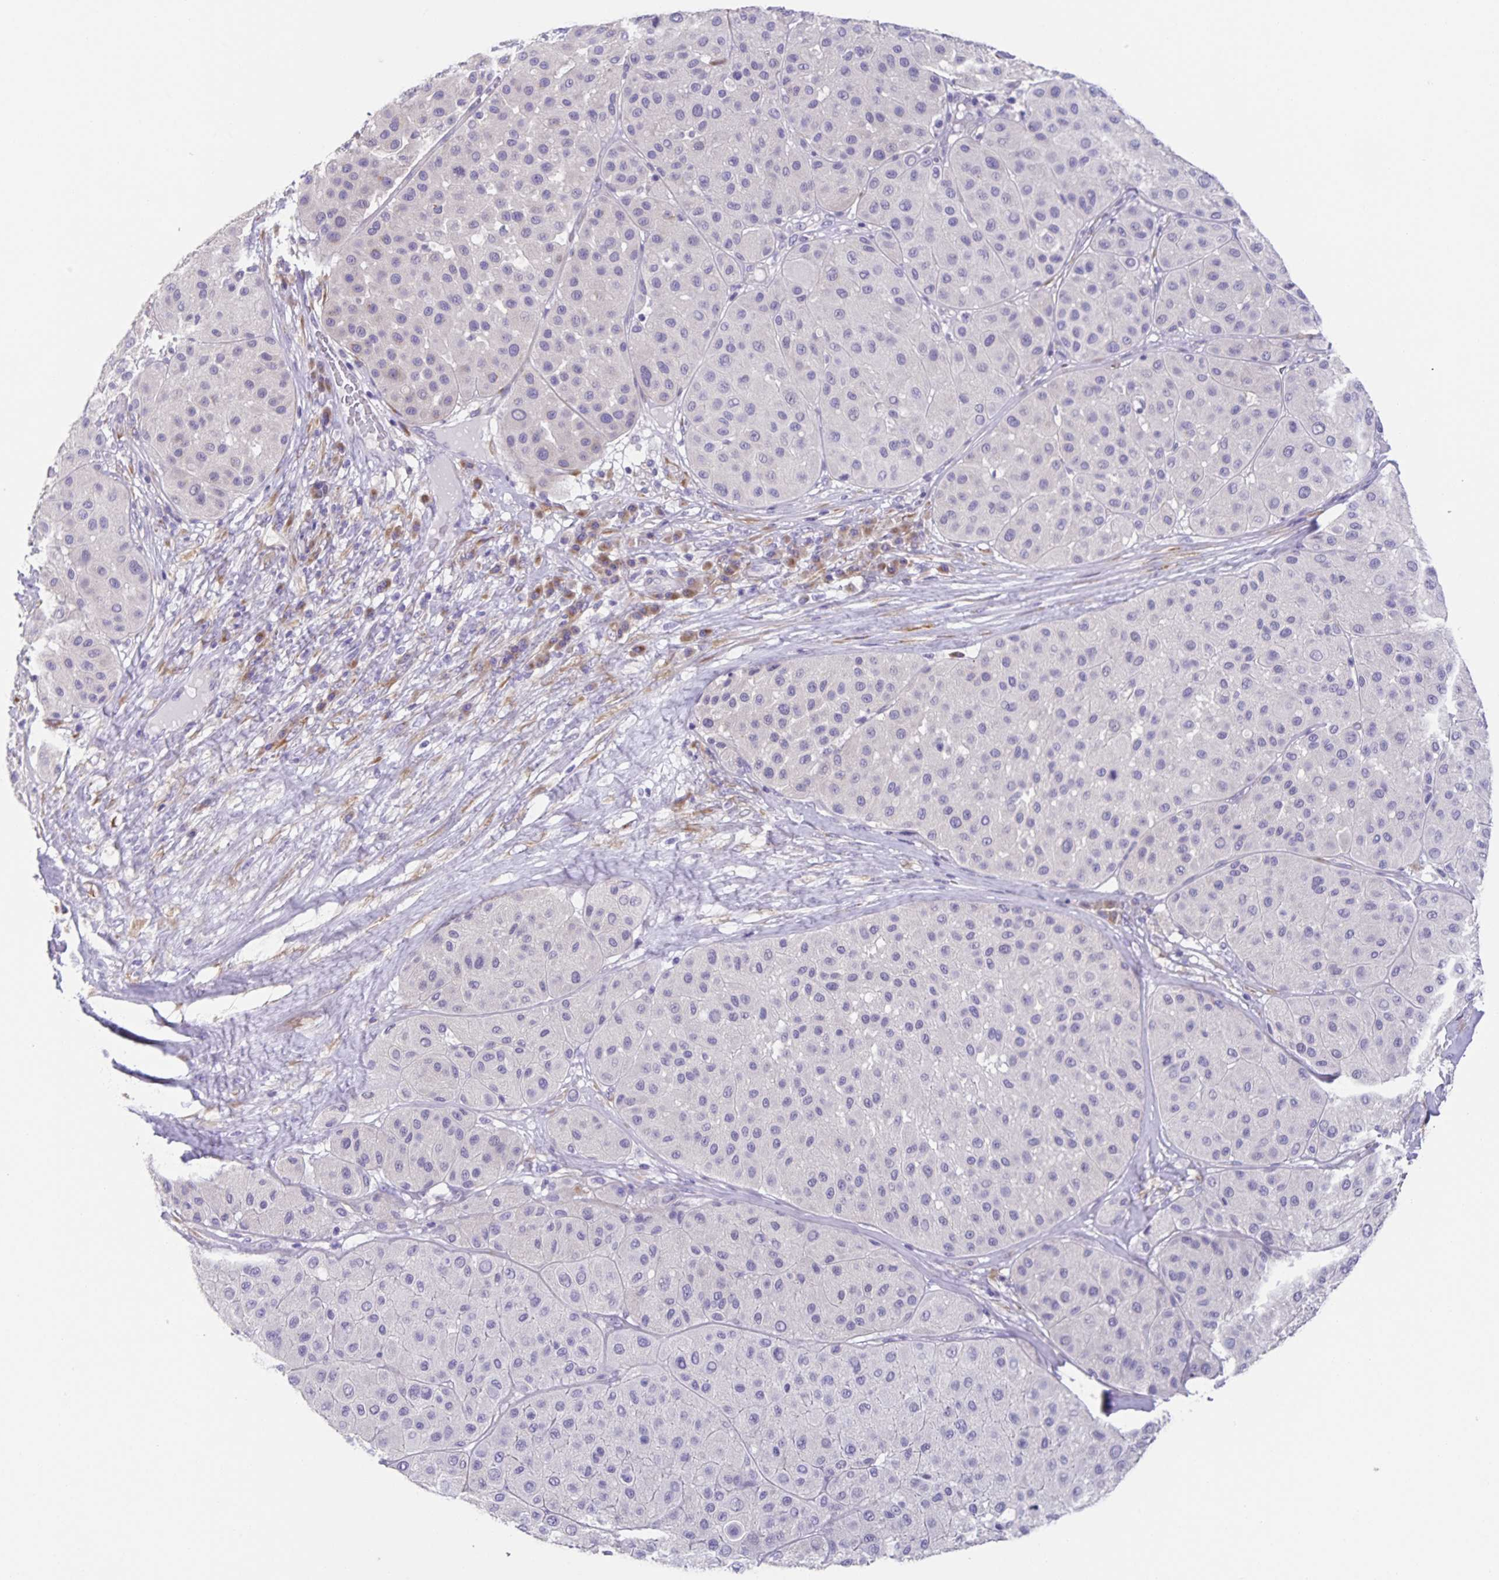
{"staining": {"intensity": "negative", "quantity": "none", "location": "none"}, "tissue": "melanoma", "cell_type": "Tumor cells", "image_type": "cancer", "snomed": [{"axis": "morphology", "description": "Malignant melanoma, Metastatic site"}, {"axis": "topography", "description": "Smooth muscle"}], "caption": "An immunohistochemistry micrograph of malignant melanoma (metastatic site) is shown. There is no staining in tumor cells of malignant melanoma (metastatic site).", "gene": "PRR36", "patient": {"sex": "male", "age": 41}}